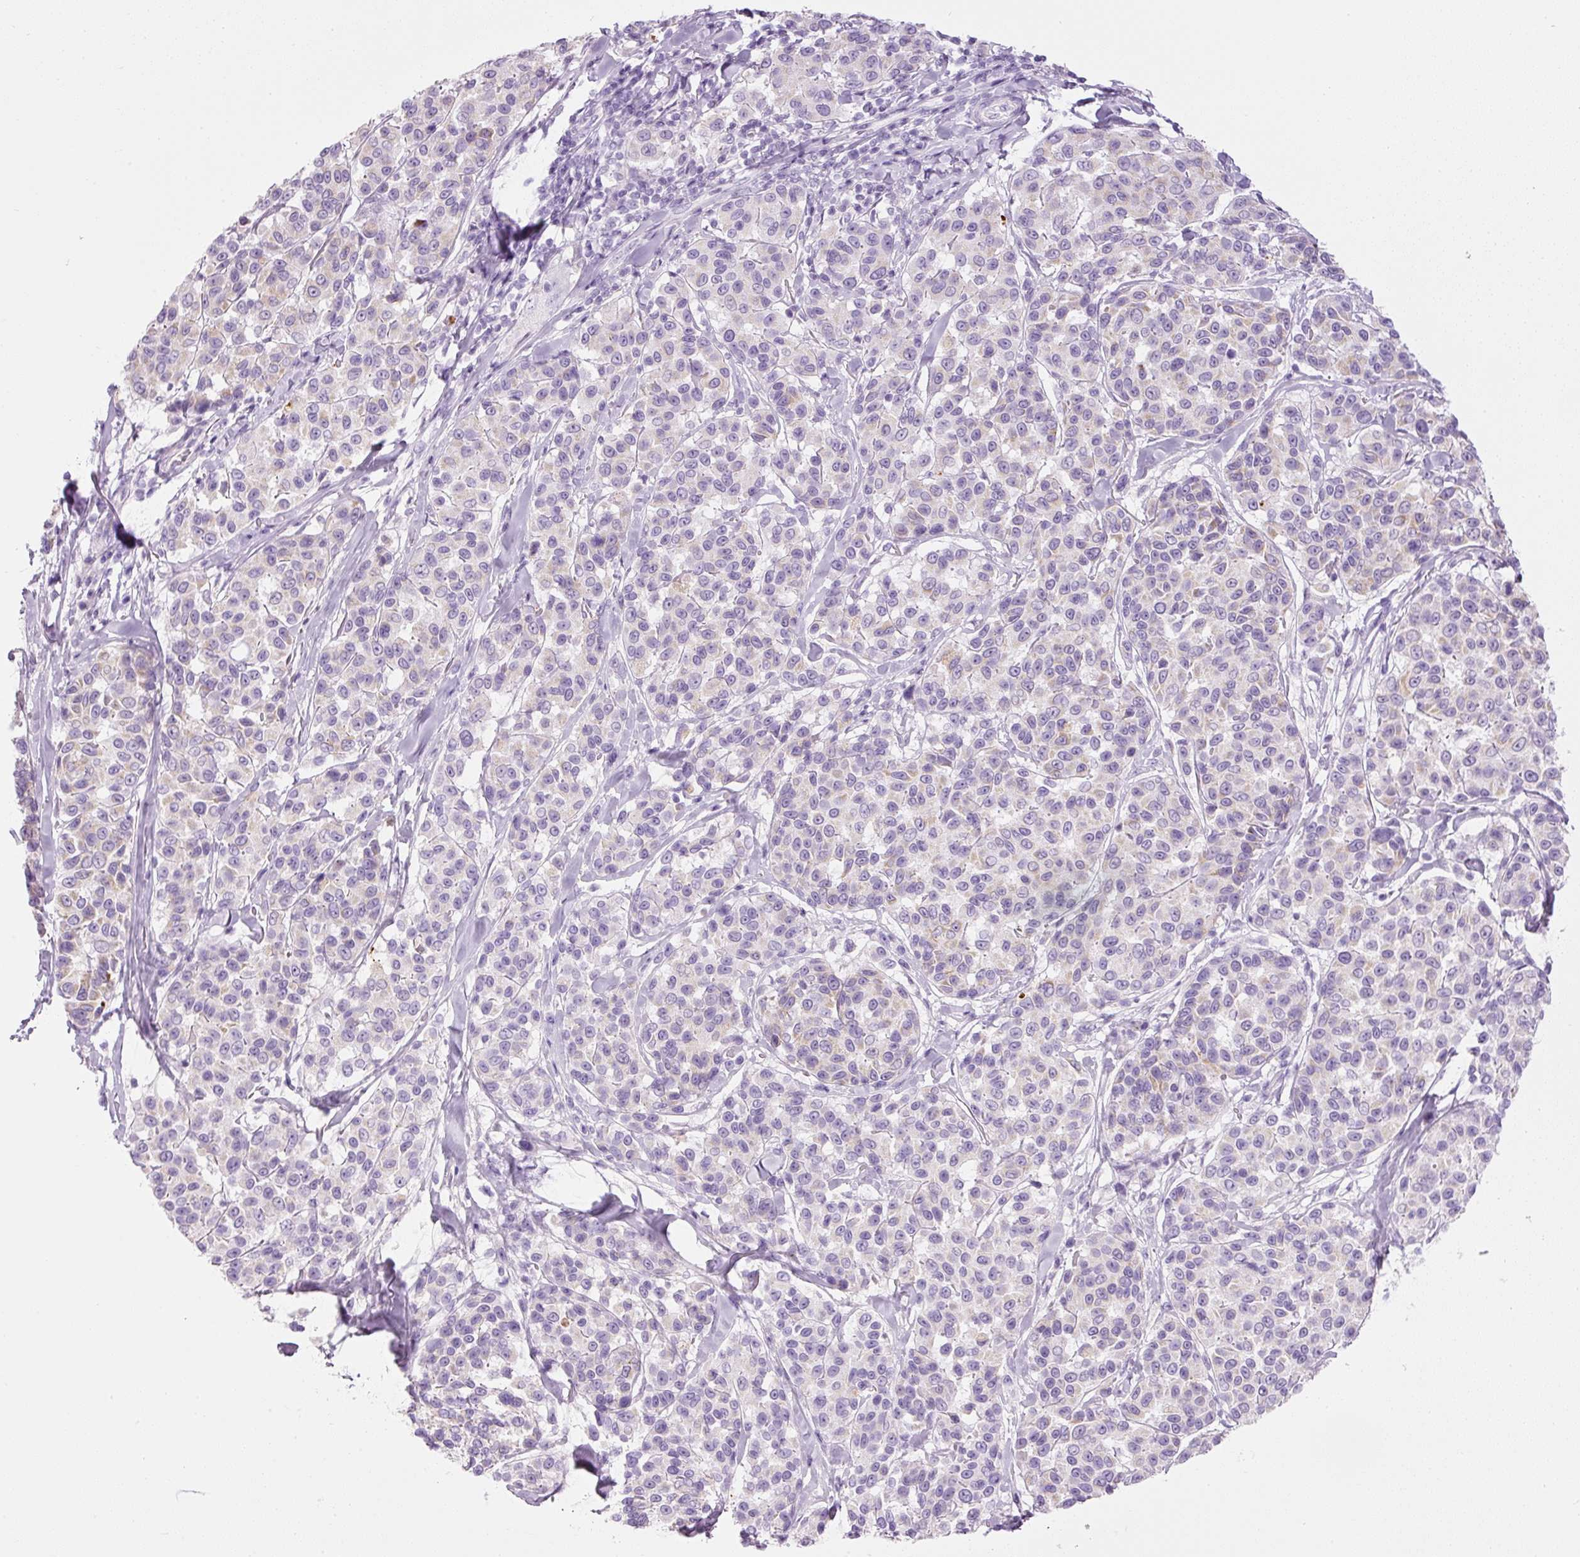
{"staining": {"intensity": "weak", "quantity": "<25%", "location": "cytoplasmic/membranous"}, "tissue": "melanoma", "cell_type": "Tumor cells", "image_type": "cancer", "snomed": [{"axis": "morphology", "description": "Malignant melanoma, NOS"}, {"axis": "topography", "description": "Skin"}], "caption": "Malignant melanoma was stained to show a protein in brown. There is no significant staining in tumor cells. The staining is performed using DAB (3,3'-diaminobenzidine) brown chromogen with nuclei counter-stained in using hematoxylin.", "gene": "CARD16", "patient": {"sex": "female", "age": 66}}